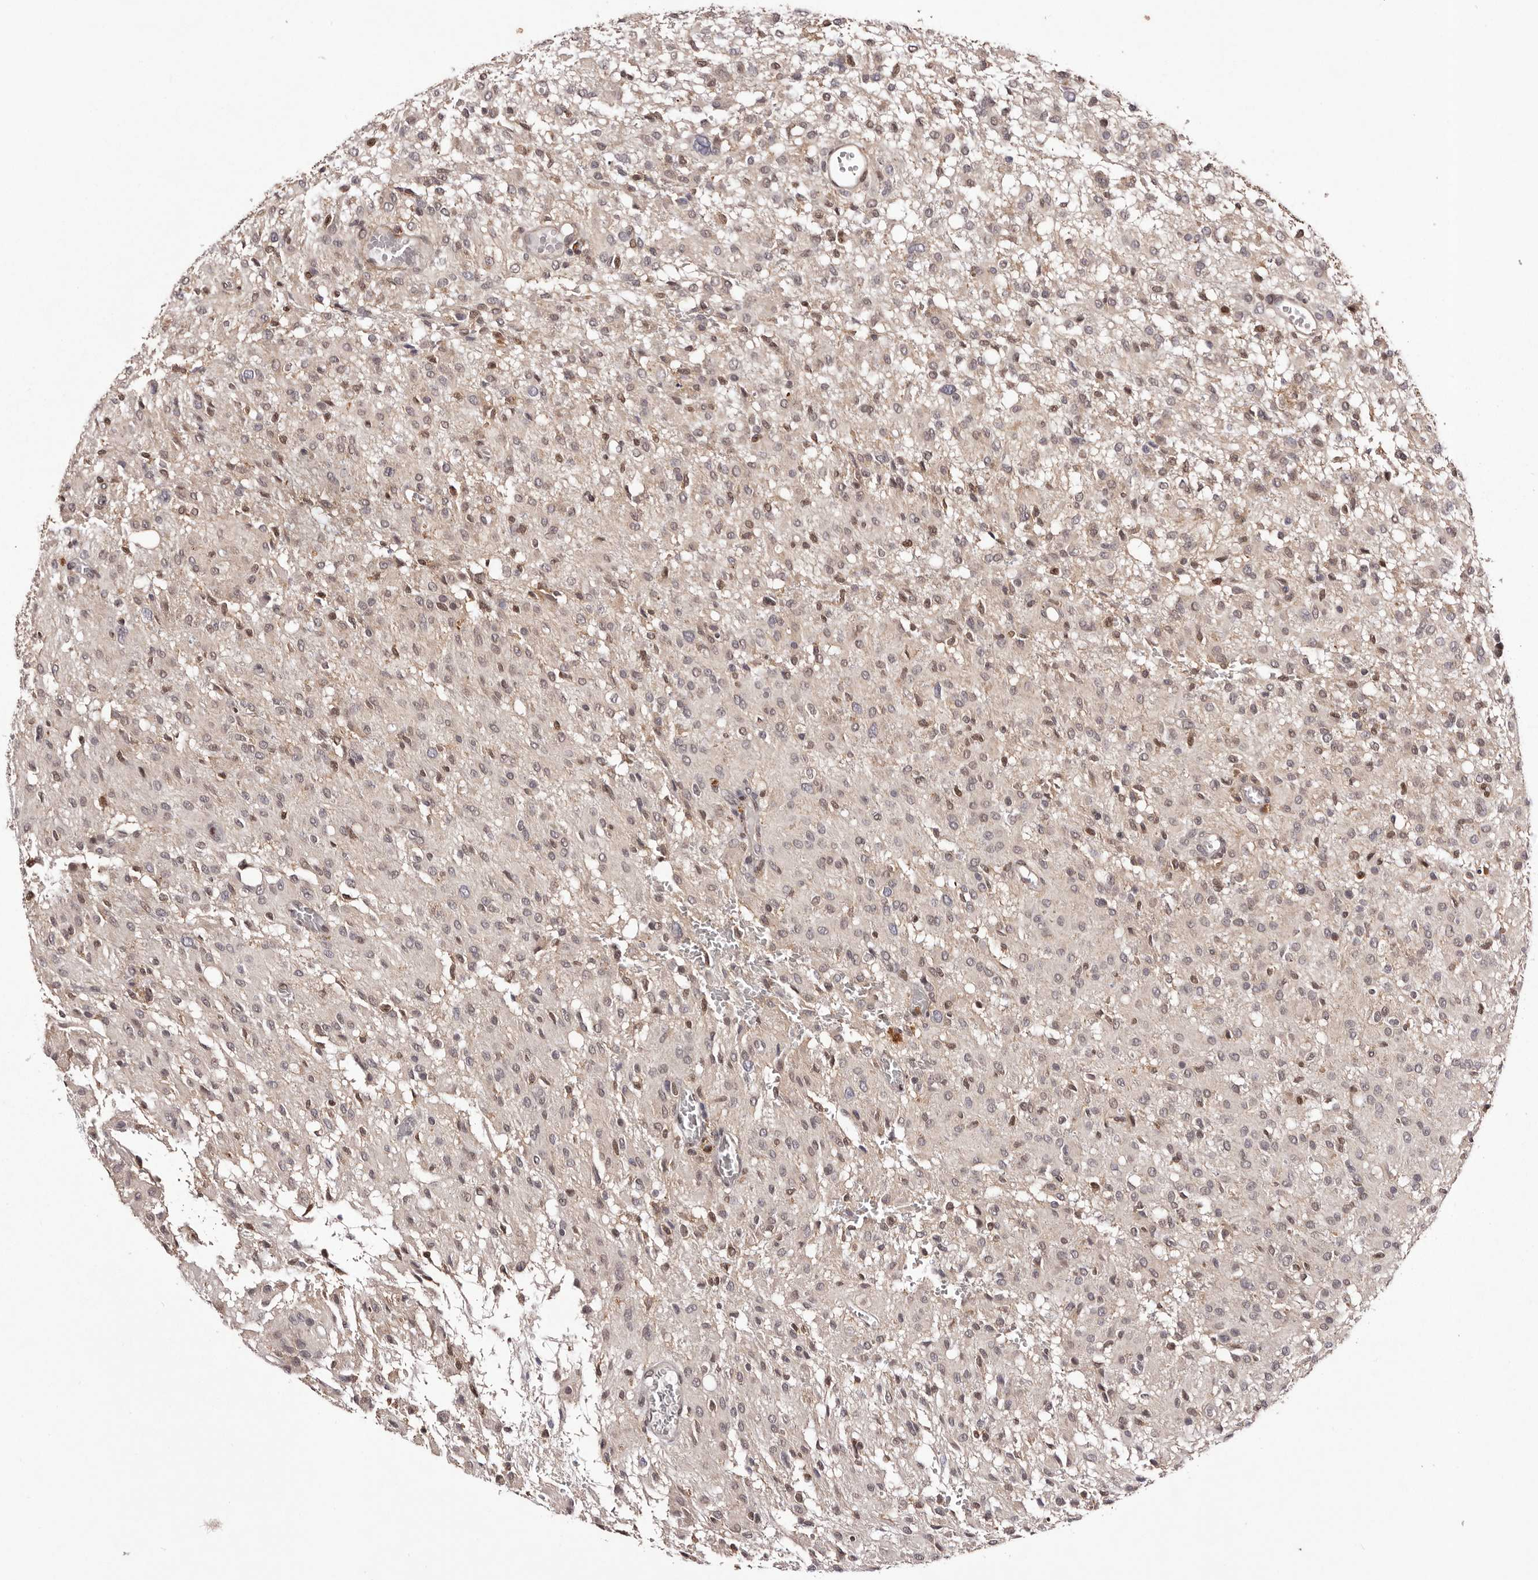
{"staining": {"intensity": "weak", "quantity": "25%-75%", "location": "nuclear"}, "tissue": "glioma", "cell_type": "Tumor cells", "image_type": "cancer", "snomed": [{"axis": "morphology", "description": "Glioma, malignant, High grade"}, {"axis": "topography", "description": "Brain"}], "caption": "Human high-grade glioma (malignant) stained with a protein marker reveals weak staining in tumor cells.", "gene": "FBXO5", "patient": {"sex": "female", "age": 59}}